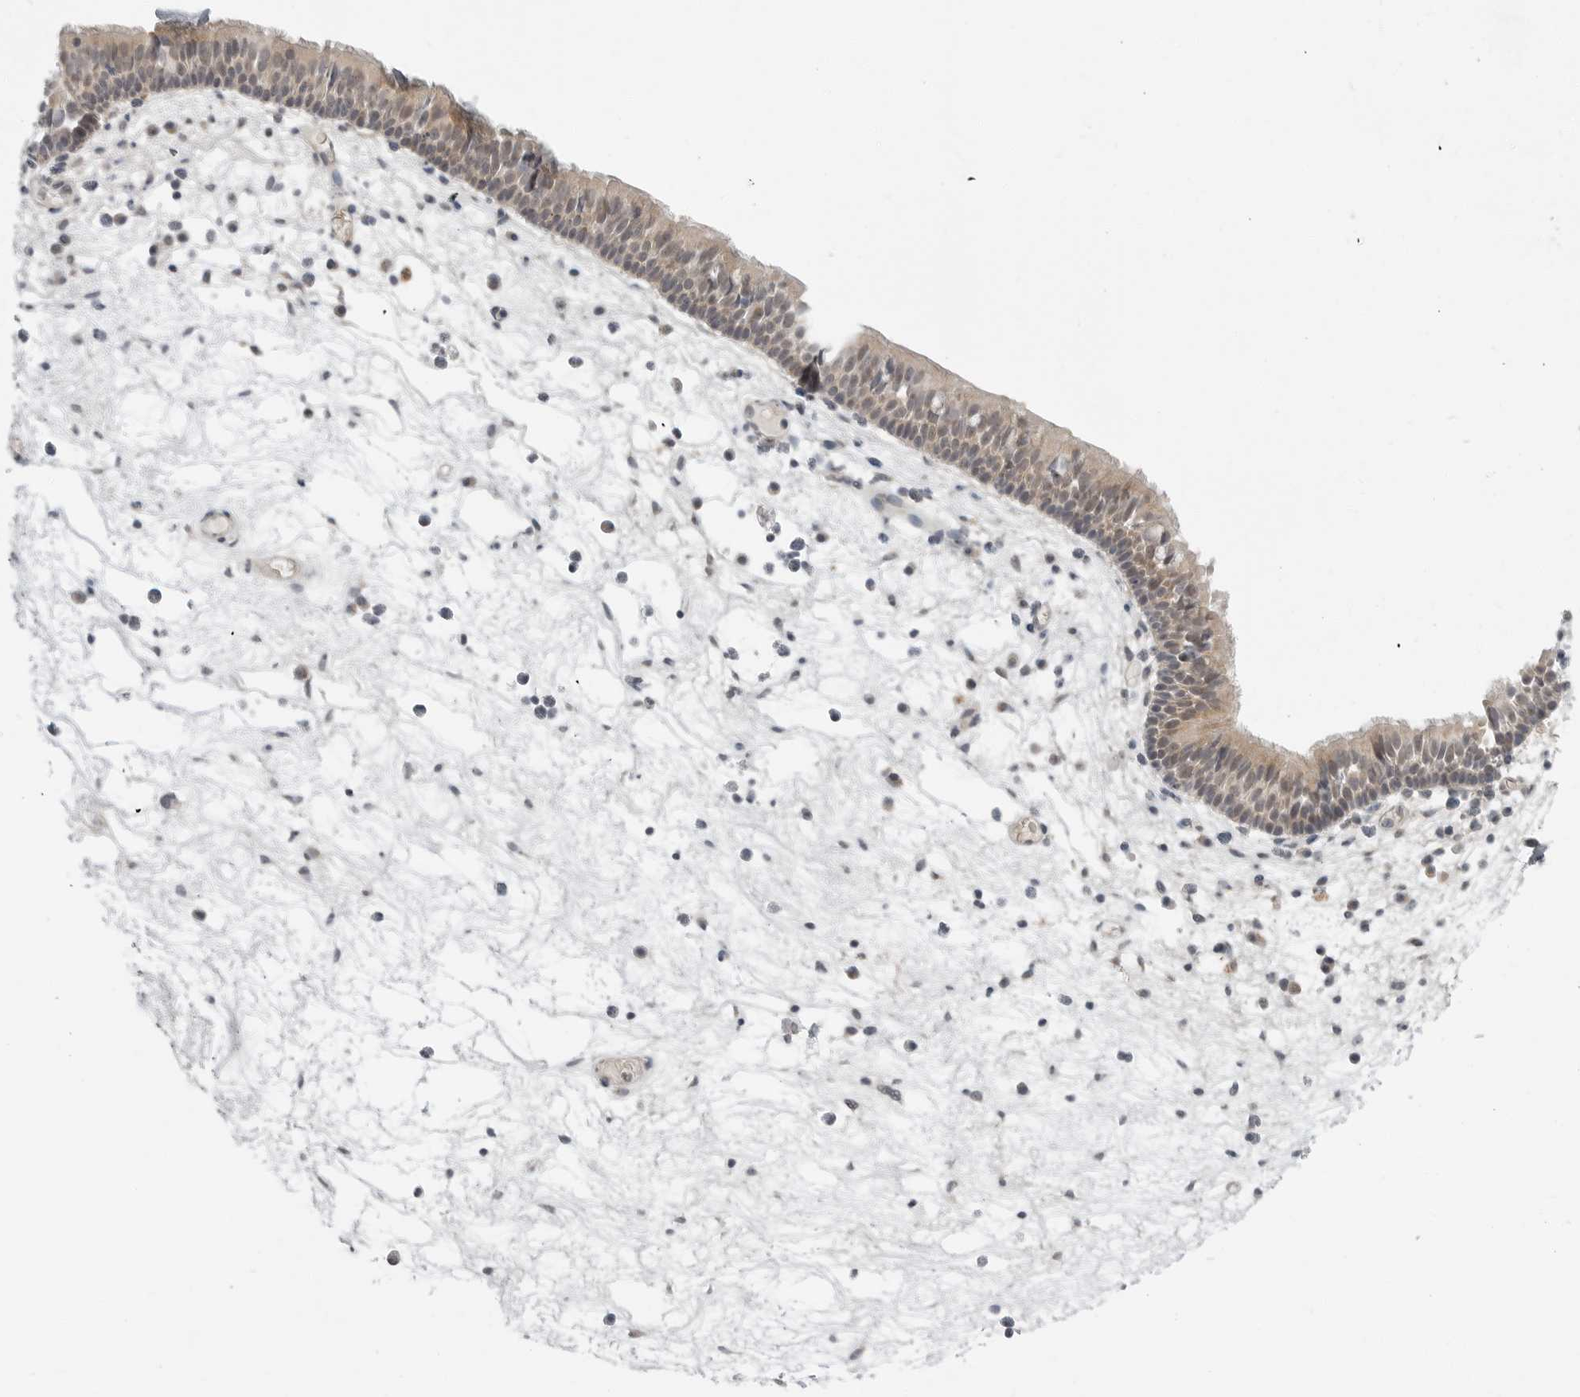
{"staining": {"intensity": "moderate", "quantity": "25%-75%", "location": "cytoplasmic/membranous"}, "tissue": "nasopharynx", "cell_type": "Respiratory epithelial cells", "image_type": "normal", "snomed": [{"axis": "morphology", "description": "Normal tissue, NOS"}, {"axis": "morphology", "description": "Inflammation, NOS"}, {"axis": "morphology", "description": "Malignant melanoma, Metastatic site"}, {"axis": "topography", "description": "Nasopharynx"}], "caption": "Immunohistochemistry (IHC) of unremarkable nasopharynx displays medium levels of moderate cytoplasmic/membranous staining in about 25%-75% of respiratory epithelial cells. Ihc stains the protein of interest in brown and the nuclei are stained blue.", "gene": "FCRLB", "patient": {"sex": "male", "age": 70}}